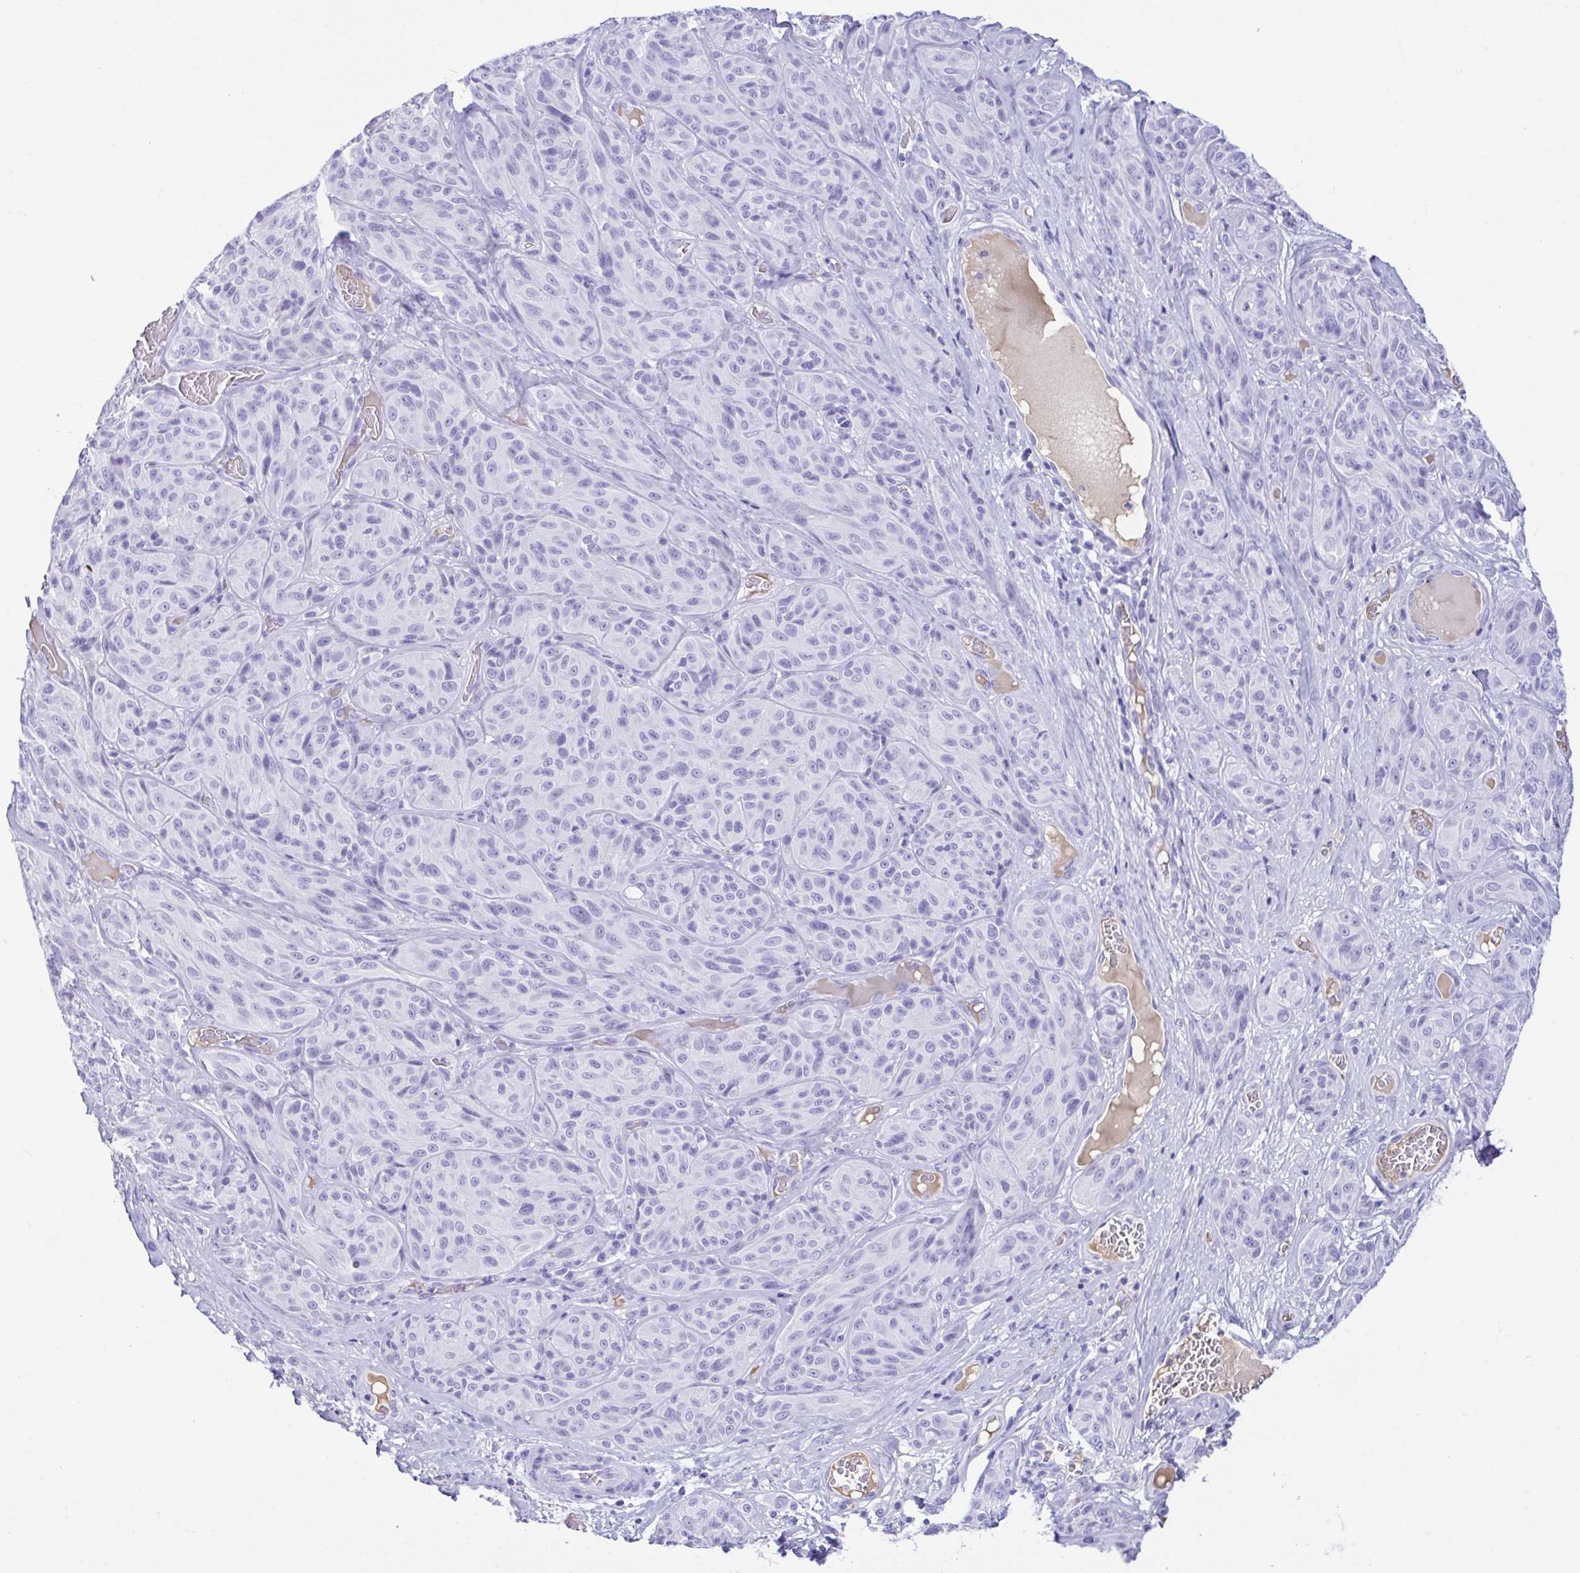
{"staining": {"intensity": "negative", "quantity": "none", "location": "none"}, "tissue": "melanoma", "cell_type": "Tumor cells", "image_type": "cancer", "snomed": [{"axis": "morphology", "description": "Malignant melanoma, NOS"}, {"axis": "topography", "description": "Skin"}], "caption": "The histopathology image shows no staining of tumor cells in melanoma.", "gene": "GKN1", "patient": {"sex": "male", "age": 91}}